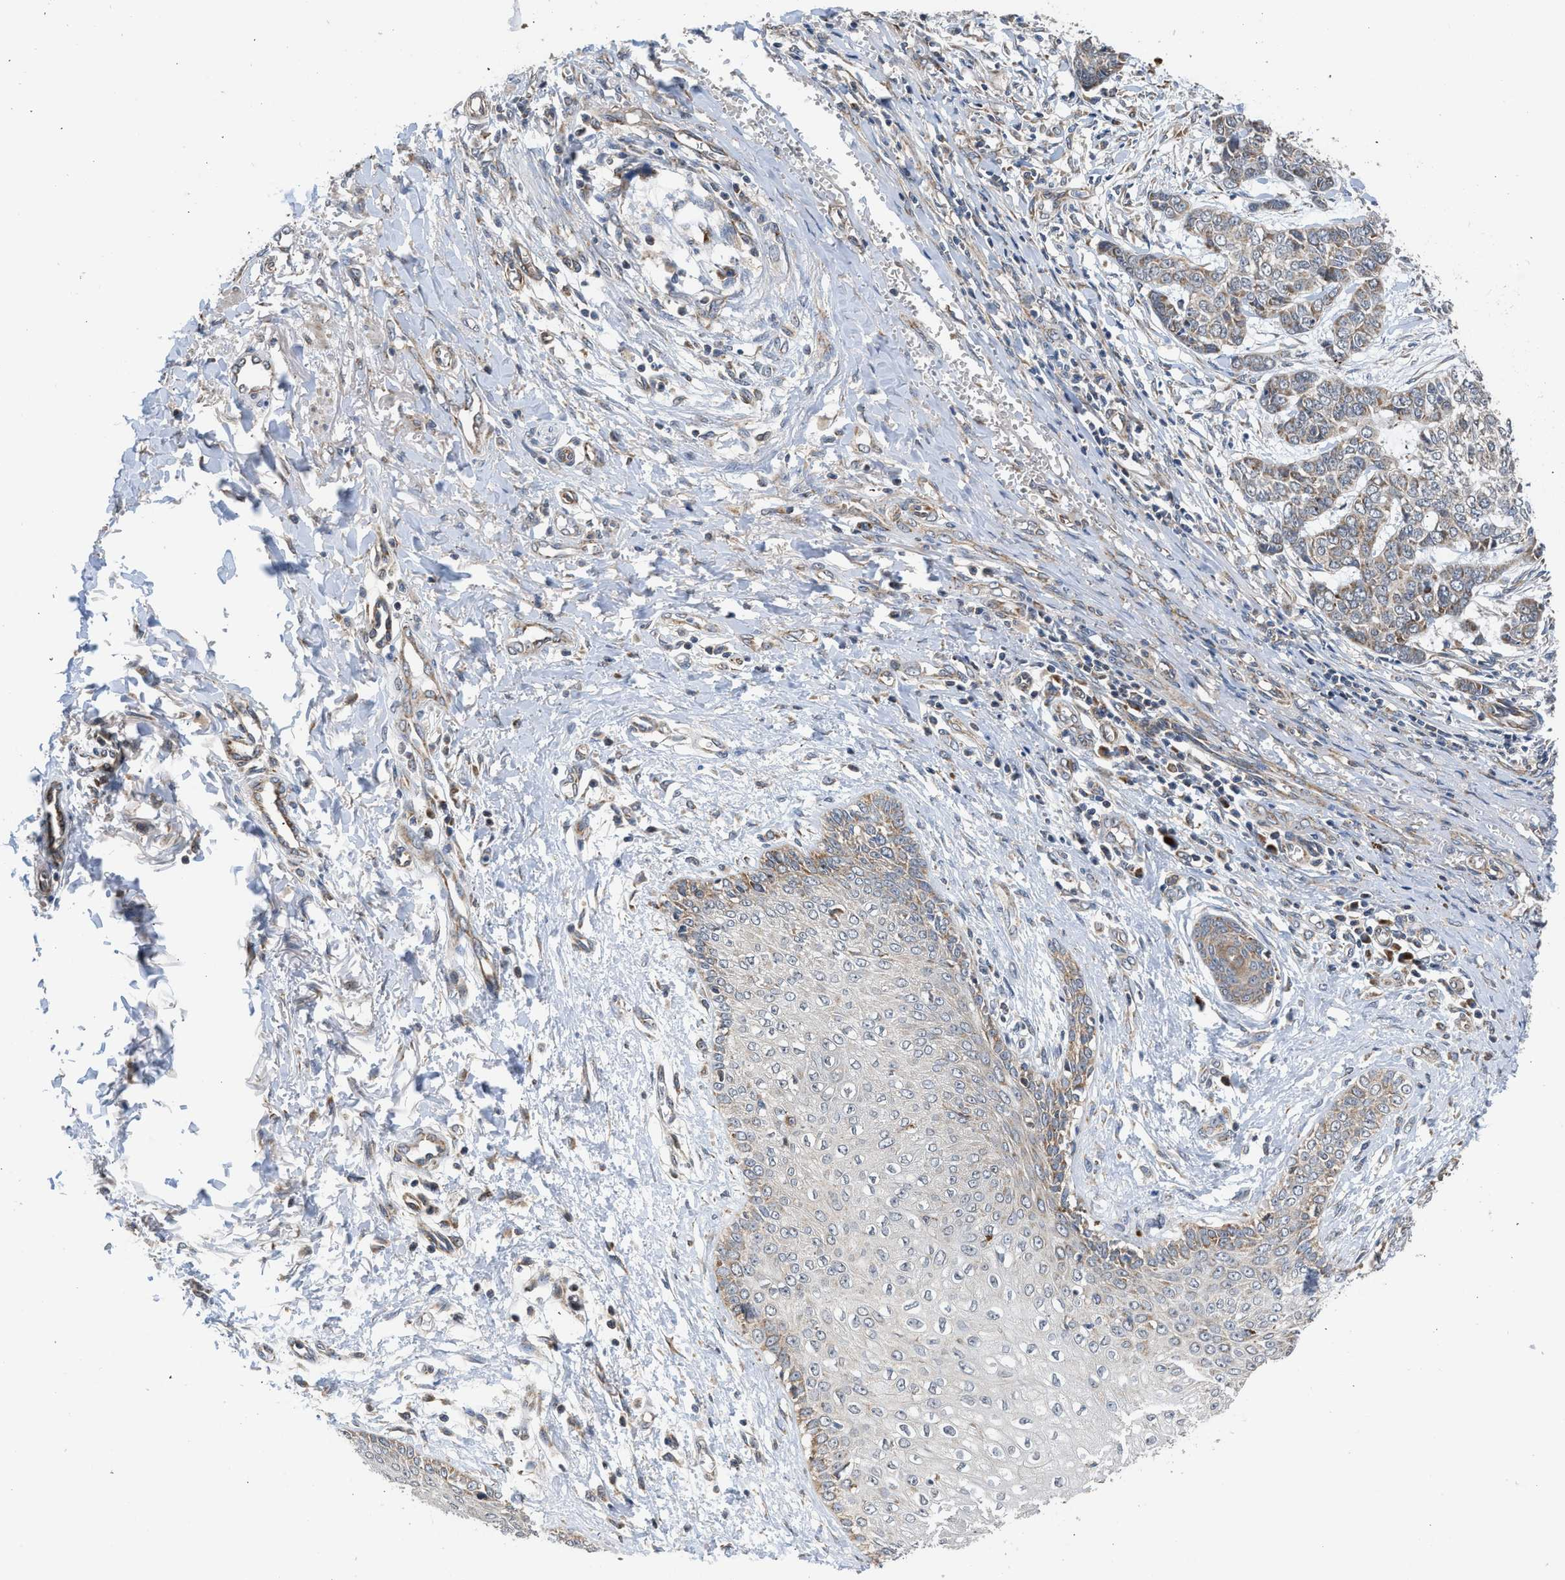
{"staining": {"intensity": "moderate", "quantity": "<25%", "location": "cytoplasmic/membranous"}, "tissue": "skin cancer", "cell_type": "Tumor cells", "image_type": "cancer", "snomed": [{"axis": "morphology", "description": "Basal cell carcinoma"}, {"axis": "topography", "description": "Skin"}], "caption": "About <25% of tumor cells in basal cell carcinoma (skin) exhibit moderate cytoplasmic/membranous protein staining as visualized by brown immunohistochemical staining.", "gene": "POLG2", "patient": {"sex": "female", "age": 64}}